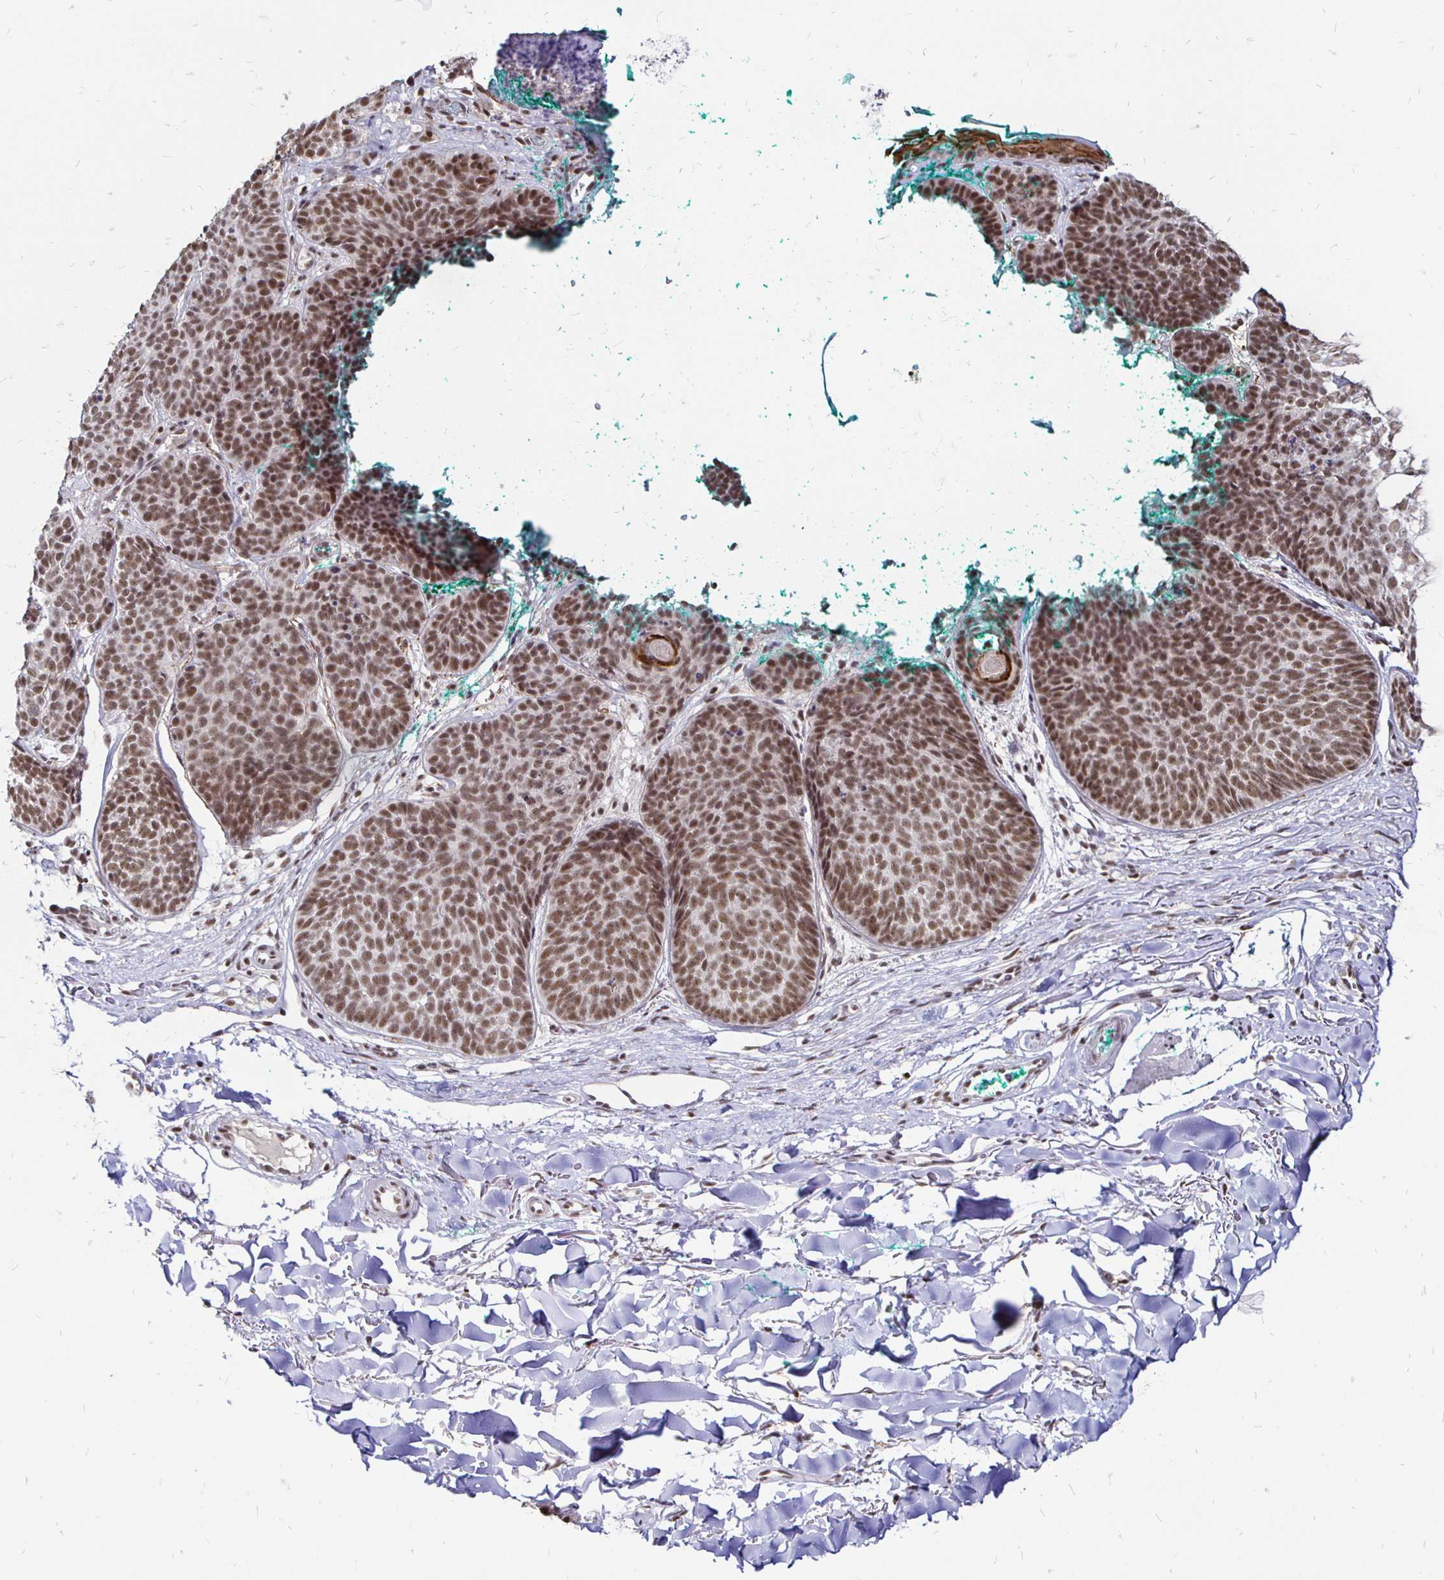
{"staining": {"intensity": "moderate", "quantity": ">75%", "location": "nuclear"}, "tissue": "skin cancer", "cell_type": "Tumor cells", "image_type": "cancer", "snomed": [{"axis": "morphology", "description": "Basal cell carcinoma"}, {"axis": "topography", "description": "Skin"}, {"axis": "topography", "description": "Skin of neck"}, {"axis": "topography", "description": "Skin of shoulder"}, {"axis": "topography", "description": "Skin of back"}], "caption": "A histopathology image of human basal cell carcinoma (skin) stained for a protein reveals moderate nuclear brown staining in tumor cells.", "gene": "SIN3A", "patient": {"sex": "male", "age": 80}}